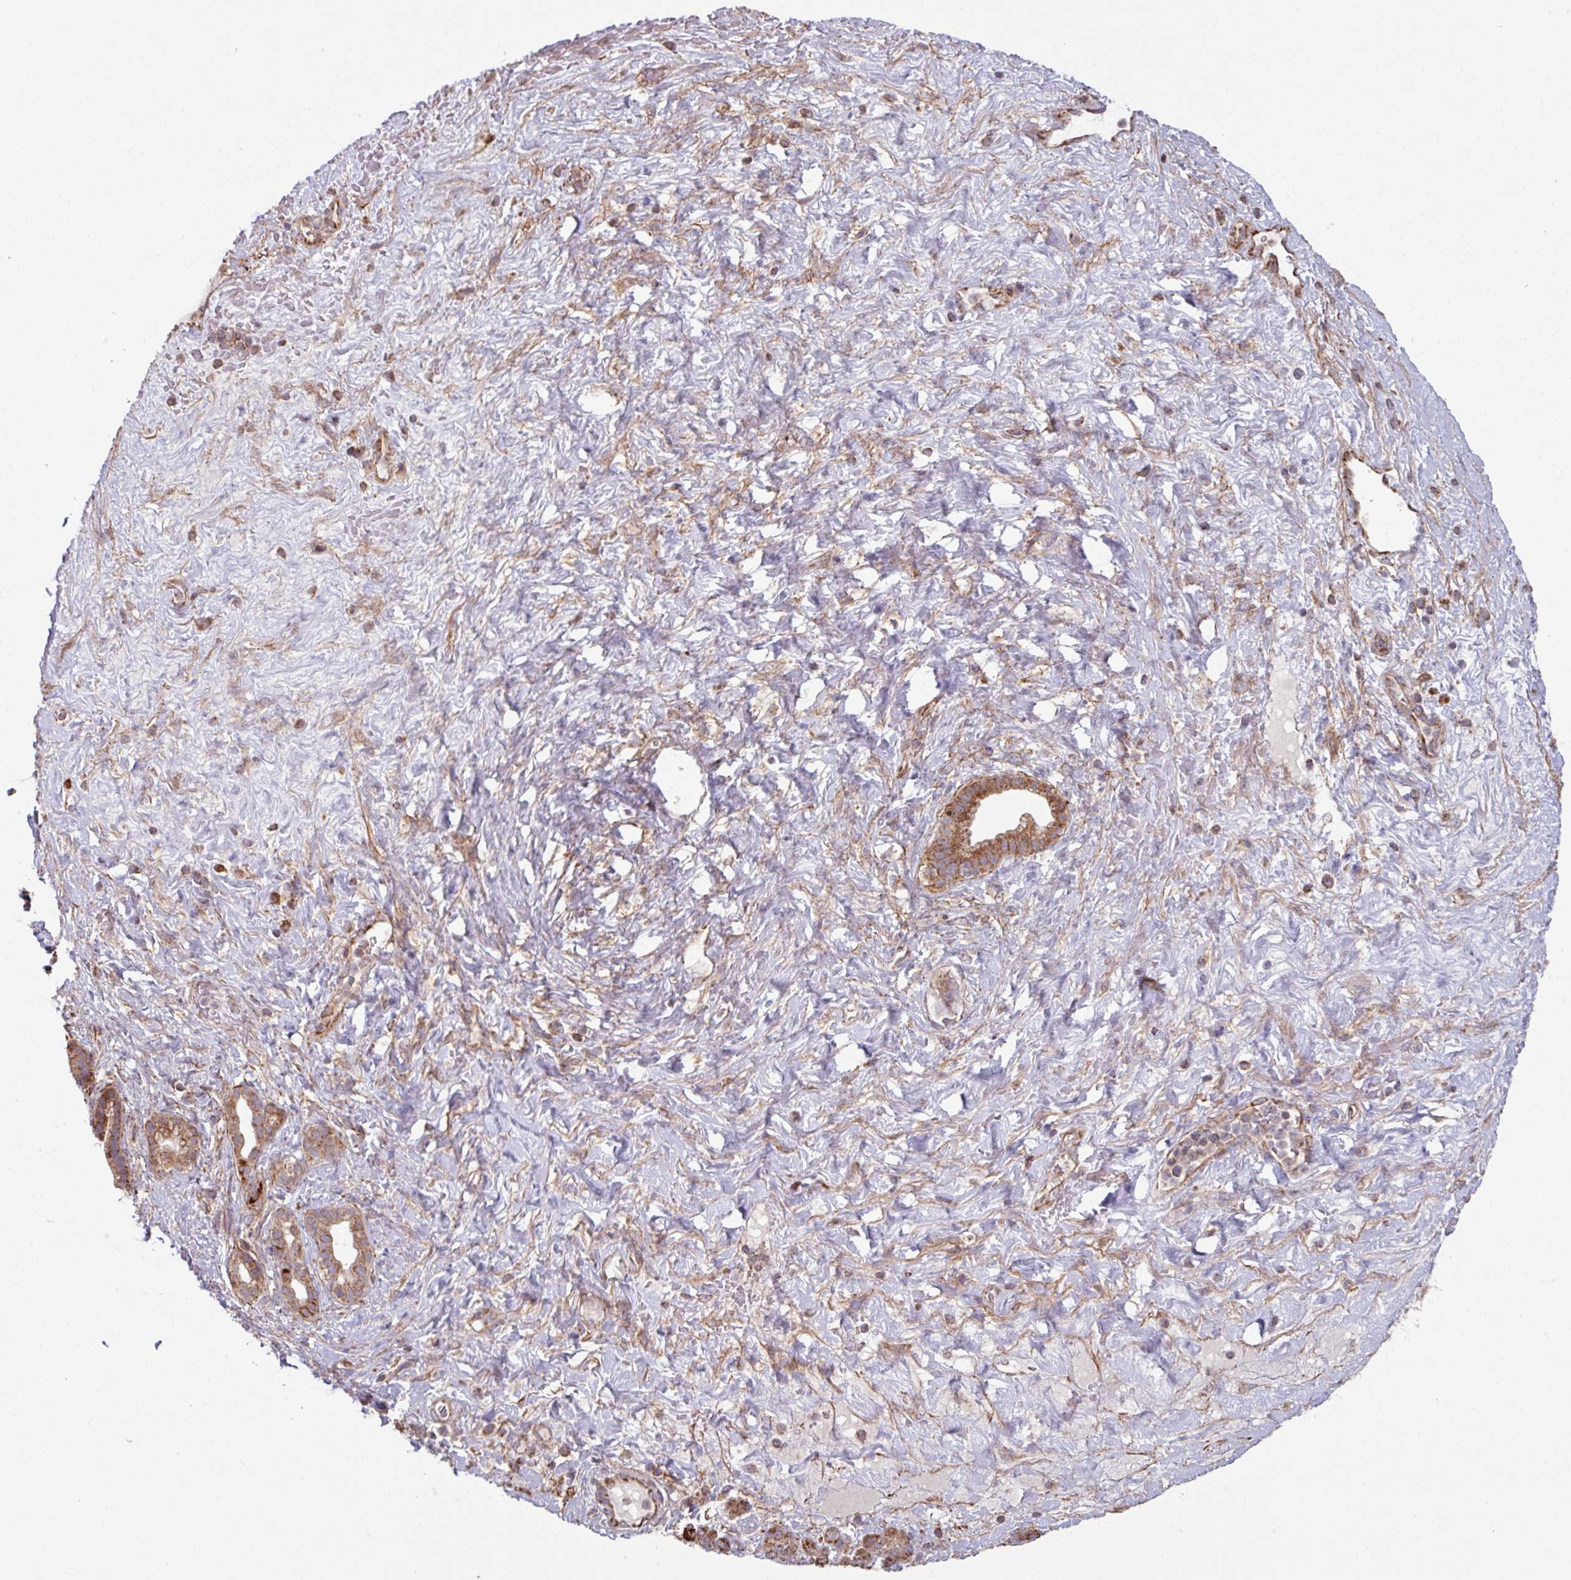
{"staining": {"intensity": "moderate", "quantity": ">75%", "location": "cytoplasmic/membranous"}, "tissue": "pancreatic cancer", "cell_type": "Tumor cells", "image_type": "cancer", "snomed": [{"axis": "morphology", "description": "Adenocarcinoma, NOS"}, {"axis": "topography", "description": "Pancreas"}], "caption": "Immunohistochemistry of pancreatic adenocarcinoma shows medium levels of moderate cytoplasmic/membranous staining in about >75% of tumor cells.", "gene": "COX7C", "patient": {"sex": "male", "age": 44}}